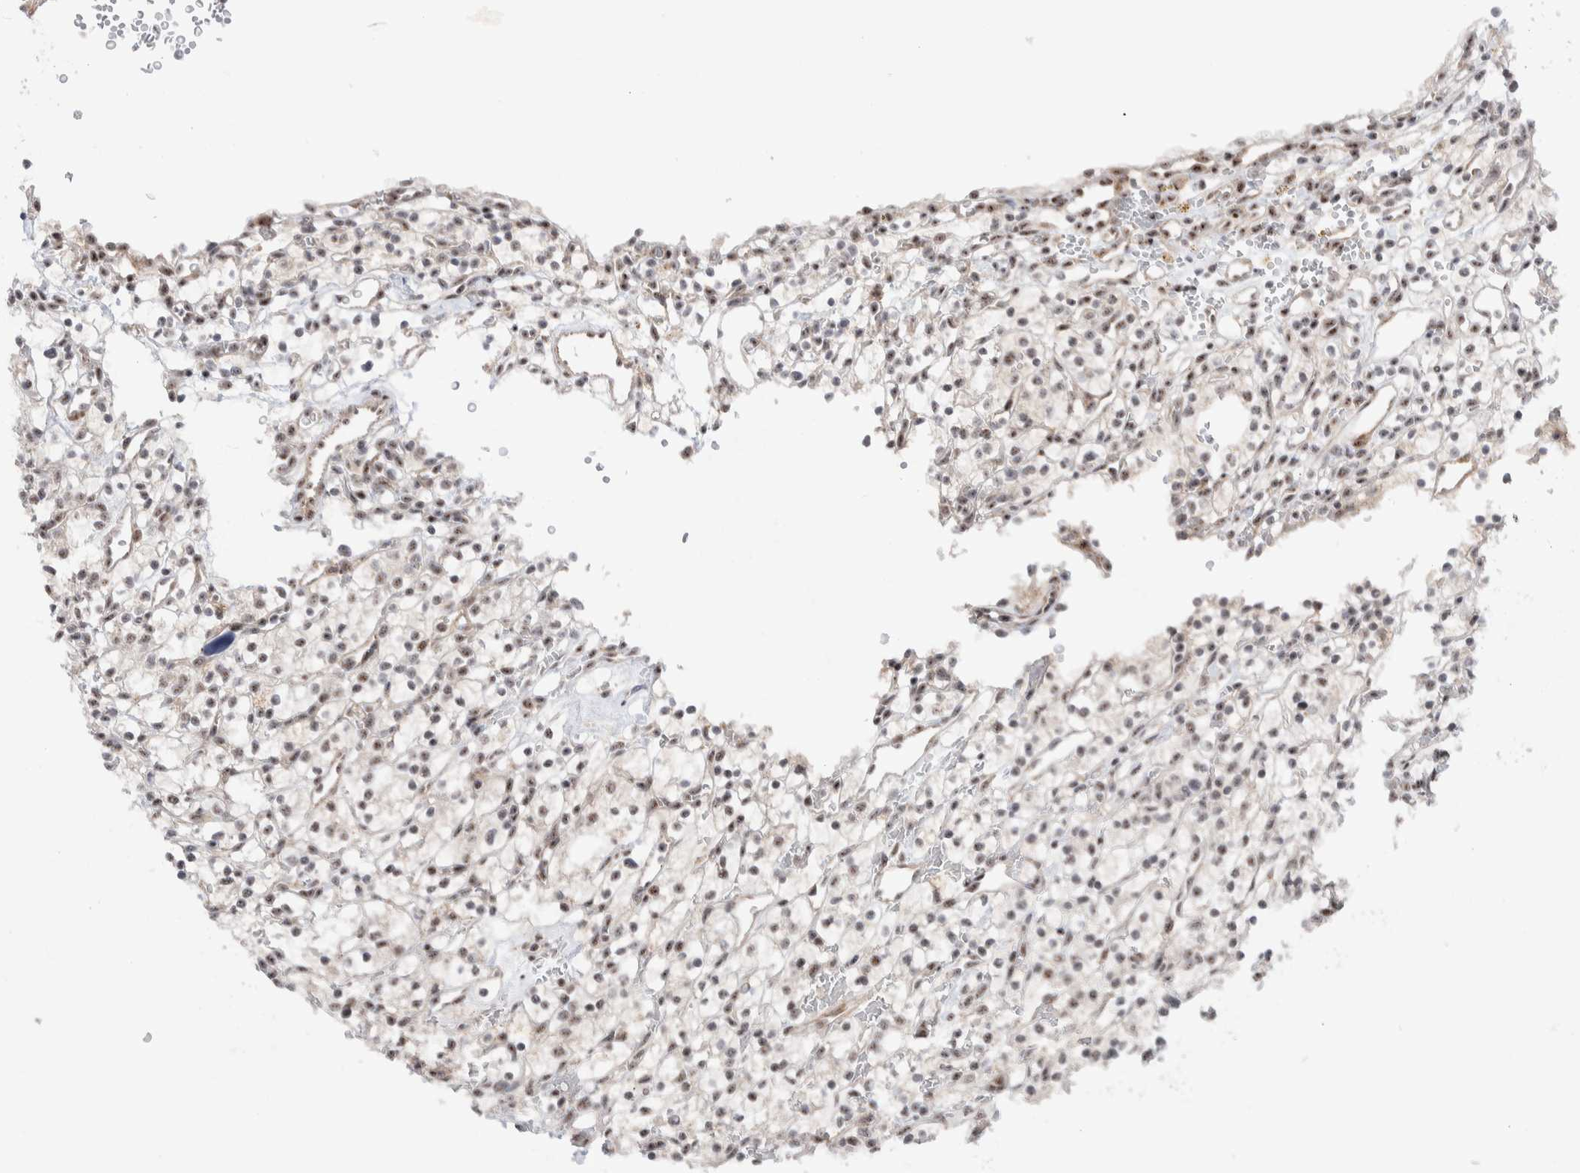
{"staining": {"intensity": "weak", "quantity": ">75%", "location": "nuclear"}, "tissue": "renal cancer", "cell_type": "Tumor cells", "image_type": "cancer", "snomed": [{"axis": "morphology", "description": "Adenocarcinoma, NOS"}, {"axis": "topography", "description": "Kidney"}], "caption": "Renal cancer stained with a brown dye shows weak nuclear positive positivity in approximately >75% of tumor cells.", "gene": "ZNF695", "patient": {"sex": "female", "age": 57}}